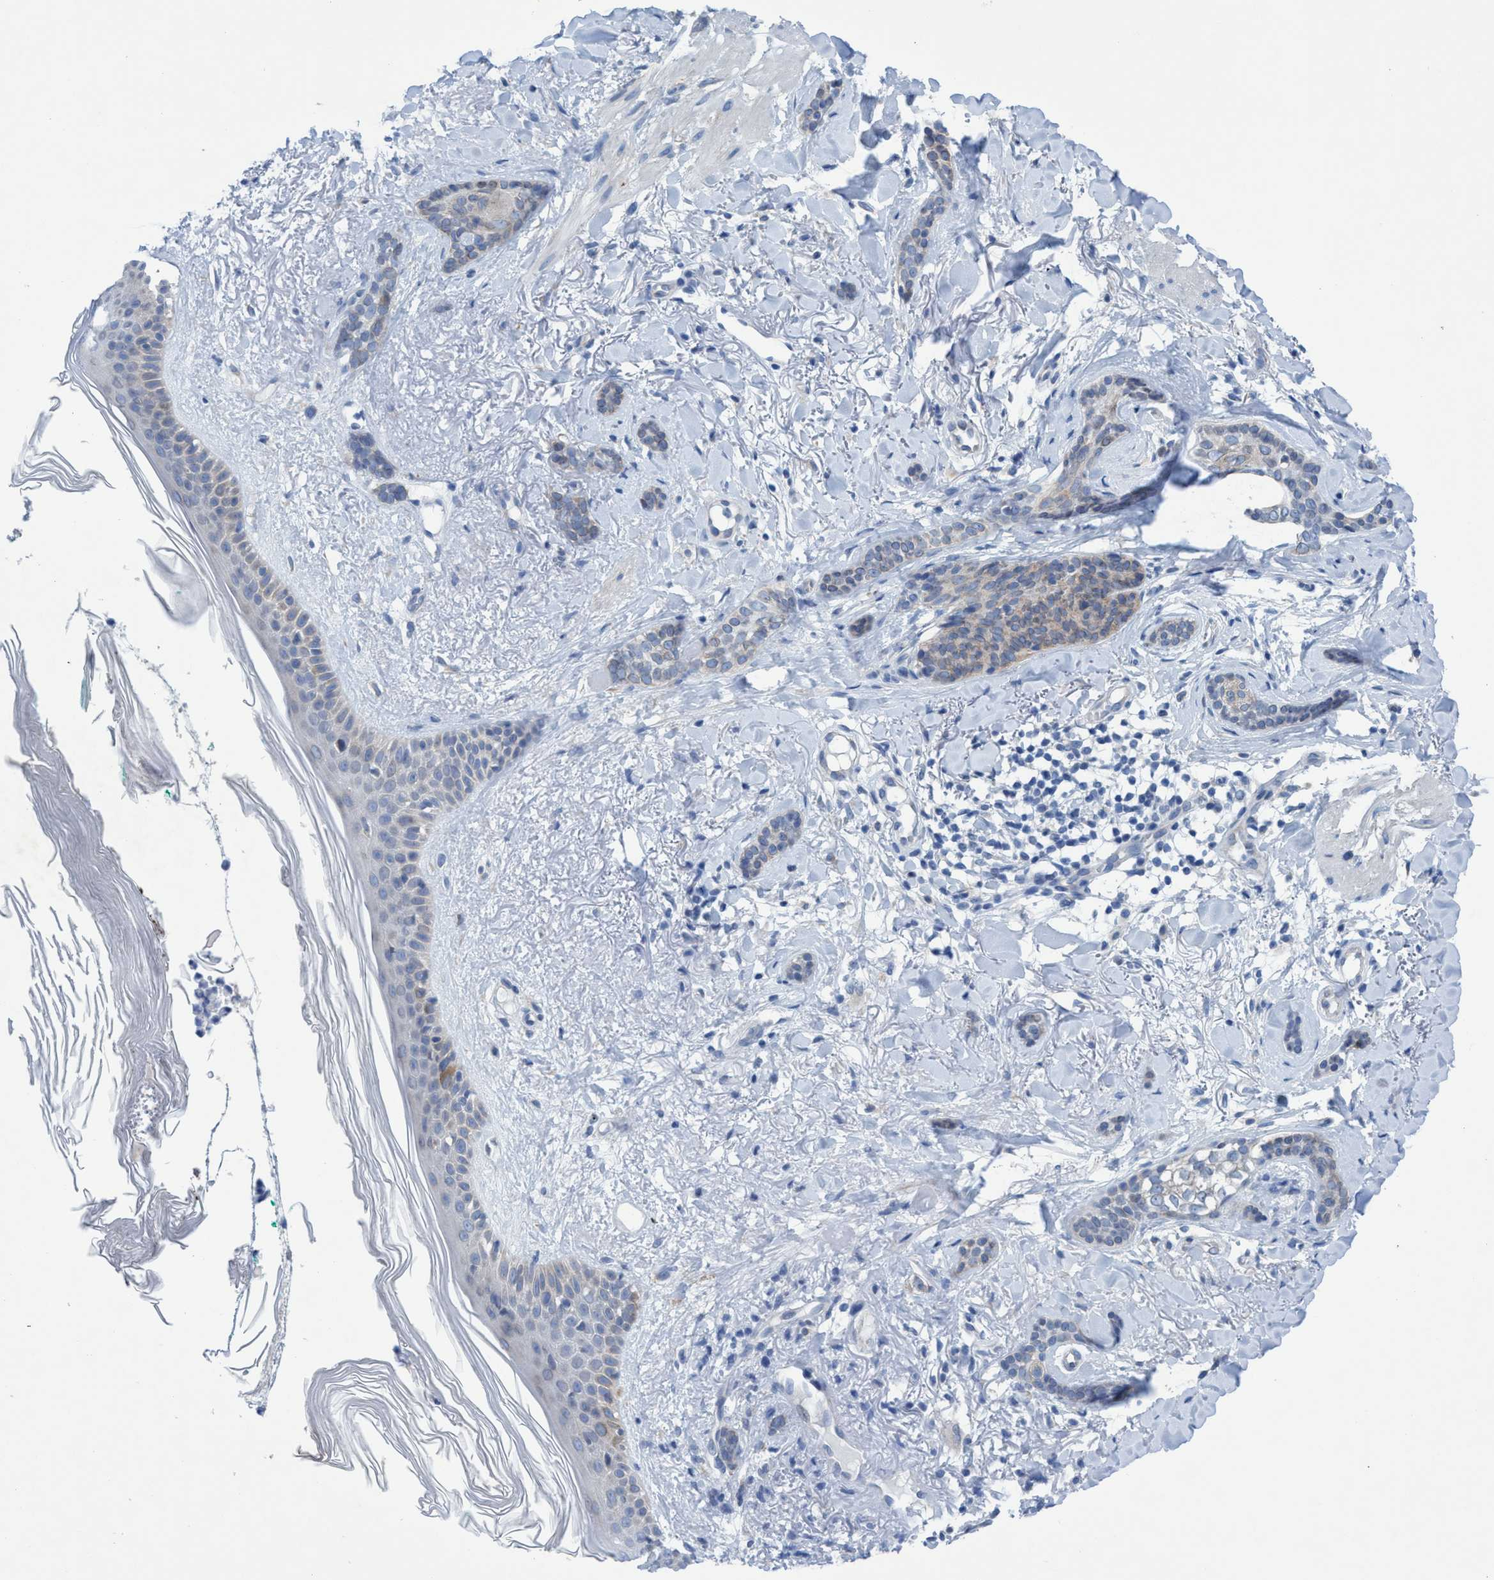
{"staining": {"intensity": "weak", "quantity": "<25%", "location": "cytoplasmic/membranous"}, "tissue": "skin cancer", "cell_type": "Tumor cells", "image_type": "cancer", "snomed": [{"axis": "morphology", "description": "Basal cell carcinoma"}, {"axis": "morphology", "description": "Adnexal tumor, benign"}, {"axis": "topography", "description": "Skin"}], "caption": "Immunohistochemical staining of human skin benign adnexal tumor shows no significant expression in tumor cells.", "gene": "RSAD1", "patient": {"sex": "female", "age": 42}}